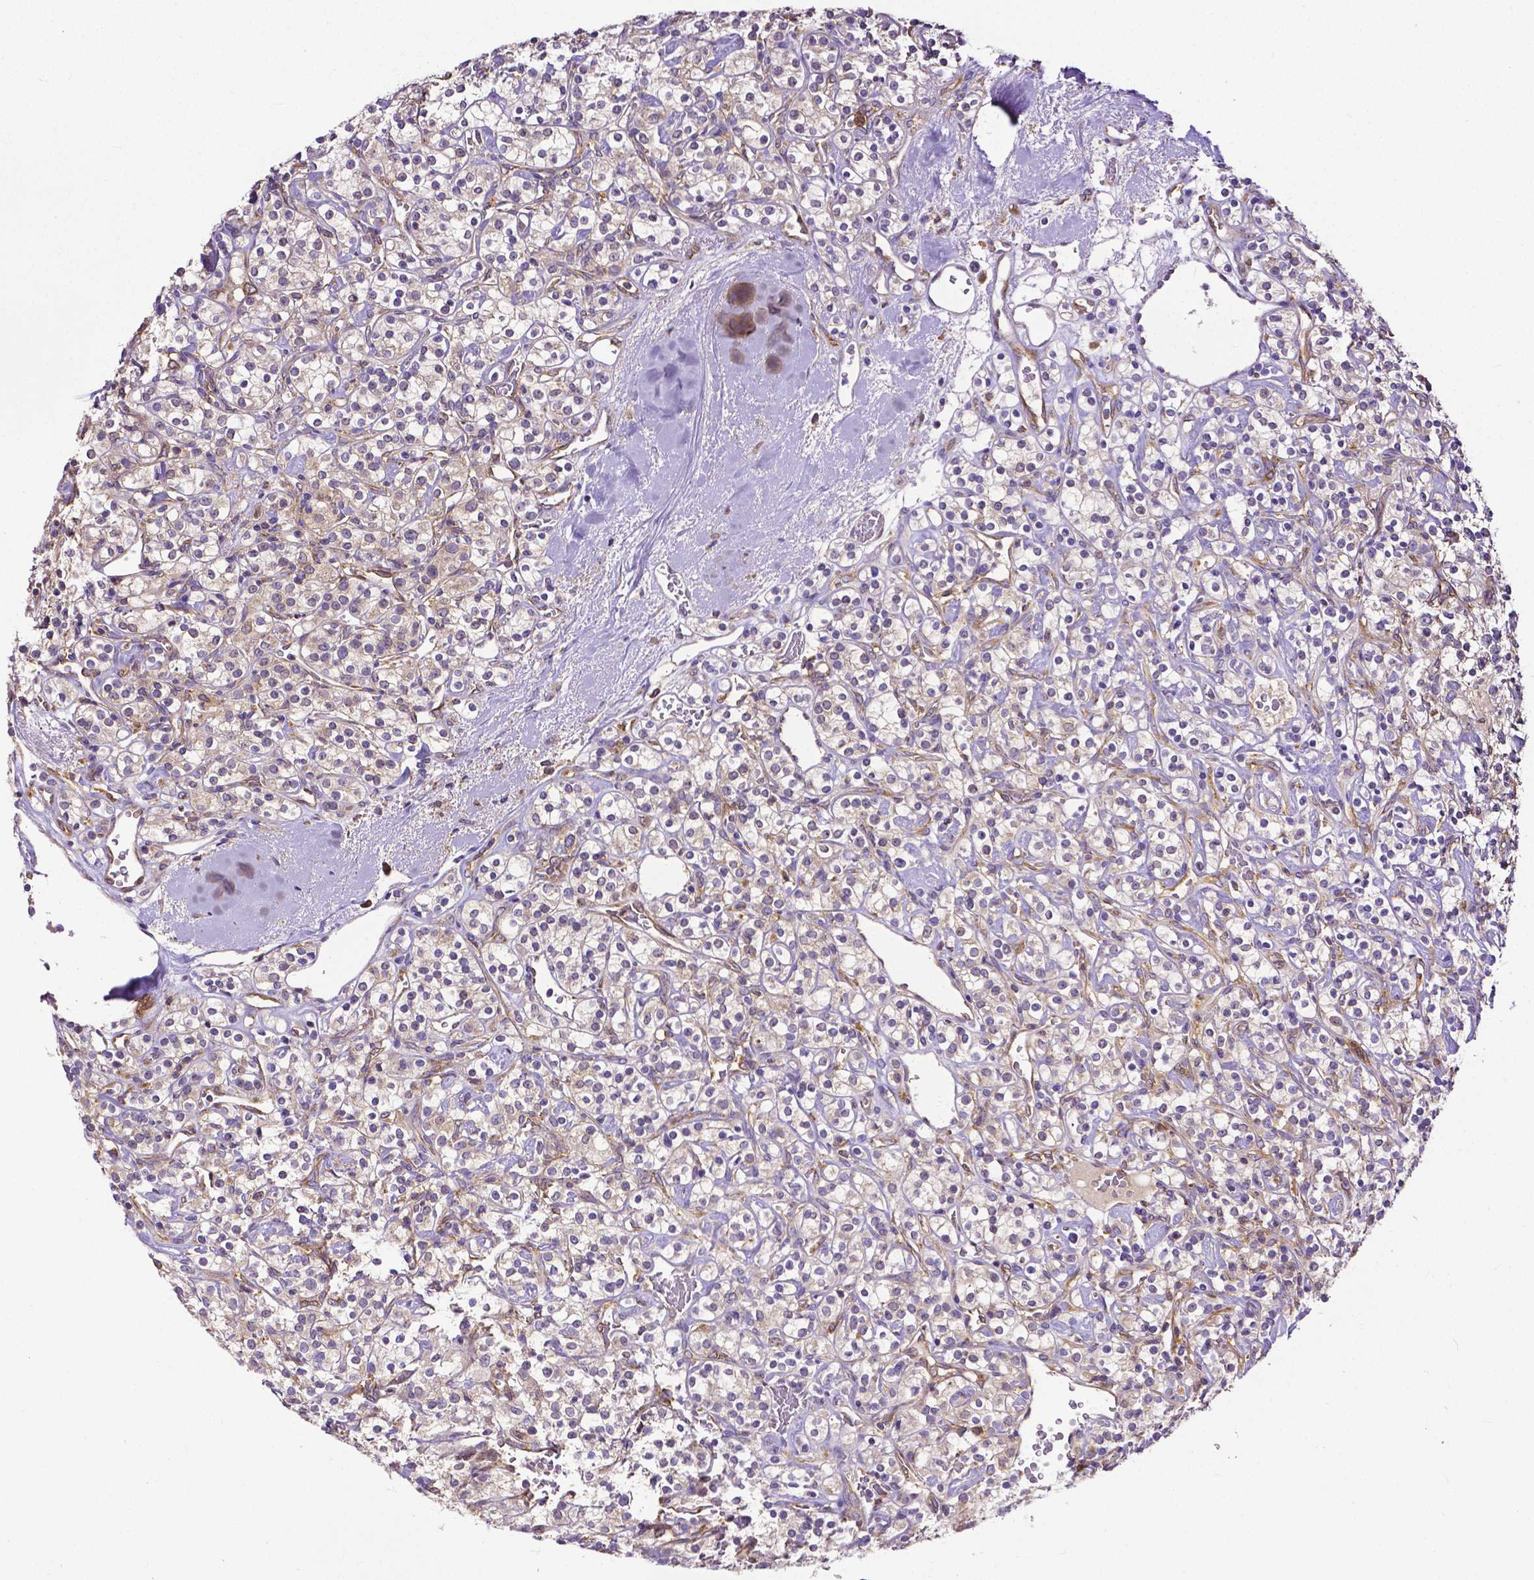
{"staining": {"intensity": "weak", "quantity": "<25%", "location": "cytoplasmic/membranous"}, "tissue": "renal cancer", "cell_type": "Tumor cells", "image_type": "cancer", "snomed": [{"axis": "morphology", "description": "Adenocarcinoma, NOS"}, {"axis": "topography", "description": "Kidney"}], "caption": "Image shows no protein positivity in tumor cells of renal adenocarcinoma tissue.", "gene": "DICER1", "patient": {"sex": "male", "age": 77}}